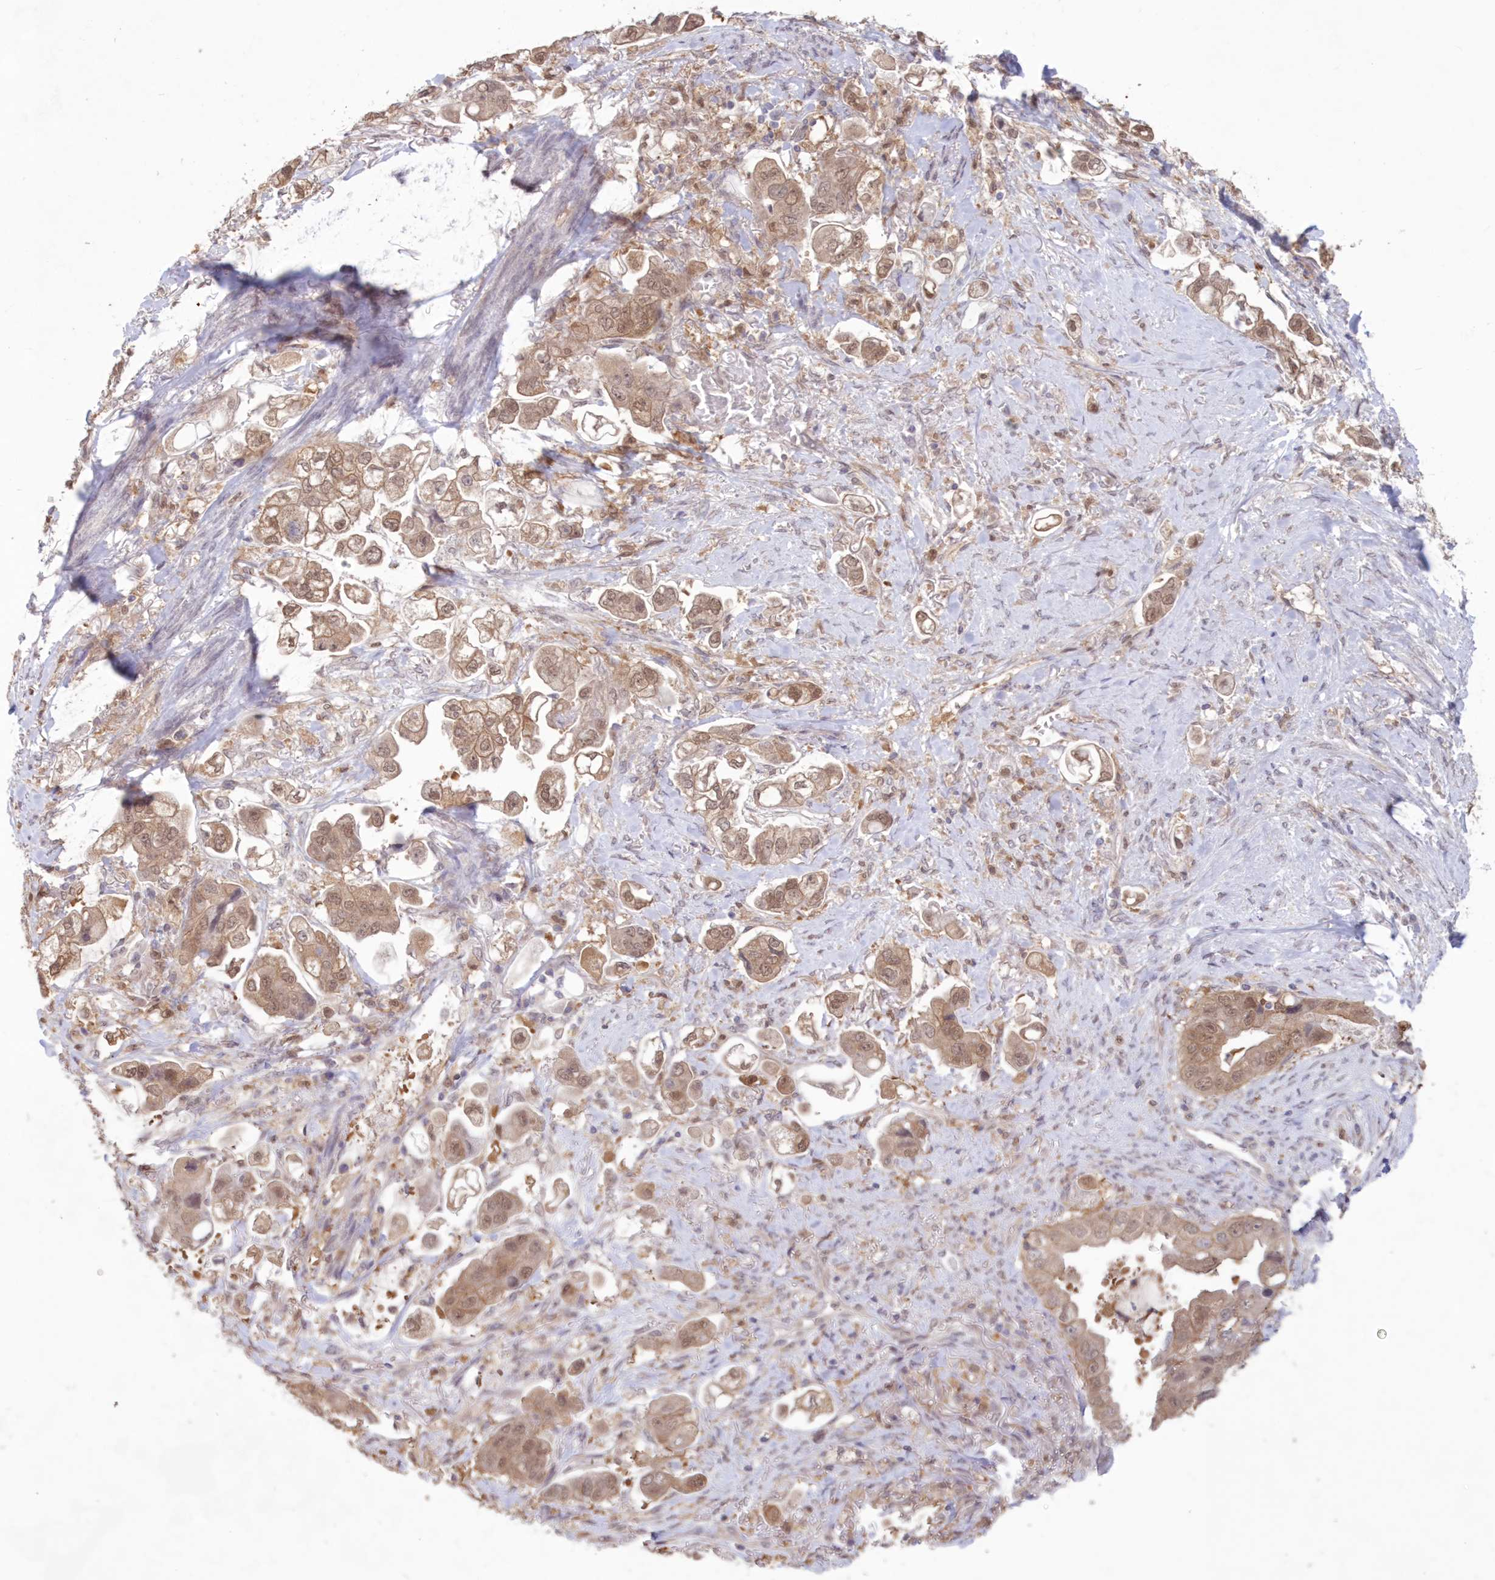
{"staining": {"intensity": "moderate", "quantity": ">75%", "location": "cytoplasmic/membranous,nuclear"}, "tissue": "stomach cancer", "cell_type": "Tumor cells", "image_type": "cancer", "snomed": [{"axis": "morphology", "description": "Adenocarcinoma, NOS"}, {"axis": "topography", "description": "Stomach"}], "caption": "The immunohistochemical stain highlights moderate cytoplasmic/membranous and nuclear positivity in tumor cells of adenocarcinoma (stomach) tissue. (Brightfield microscopy of DAB IHC at high magnification).", "gene": "RNPEP", "patient": {"sex": "male", "age": 62}}